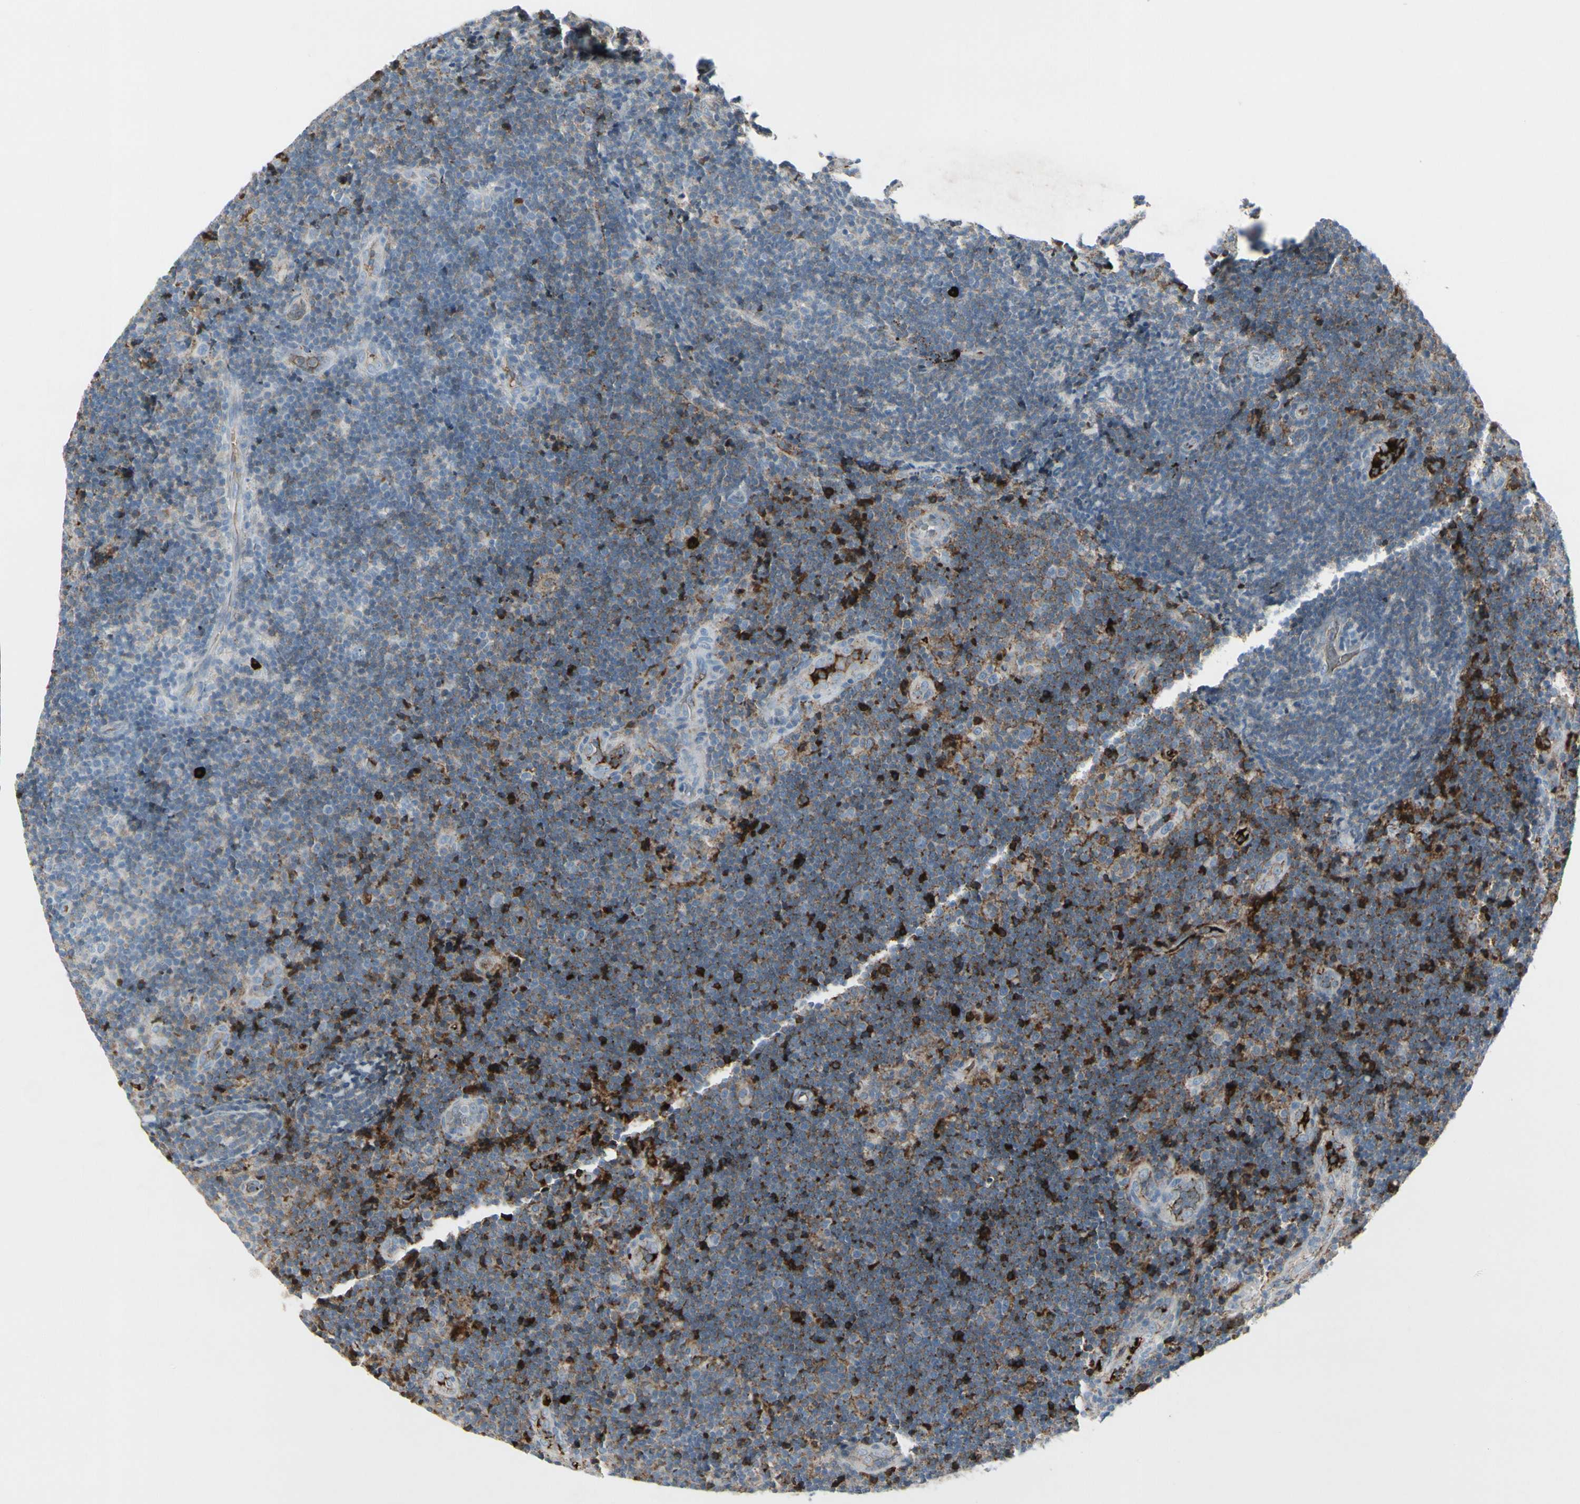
{"staining": {"intensity": "strong", "quantity": "<25%", "location": "cytoplasmic/membranous"}, "tissue": "lymphoma", "cell_type": "Tumor cells", "image_type": "cancer", "snomed": [{"axis": "morphology", "description": "Malignant lymphoma, non-Hodgkin's type, Low grade"}, {"axis": "topography", "description": "Lymph node"}], "caption": "Immunohistochemistry (DAB) staining of human lymphoma demonstrates strong cytoplasmic/membranous protein positivity in about <25% of tumor cells.", "gene": "IGHM", "patient": {"sex": "male", "age": 83}}